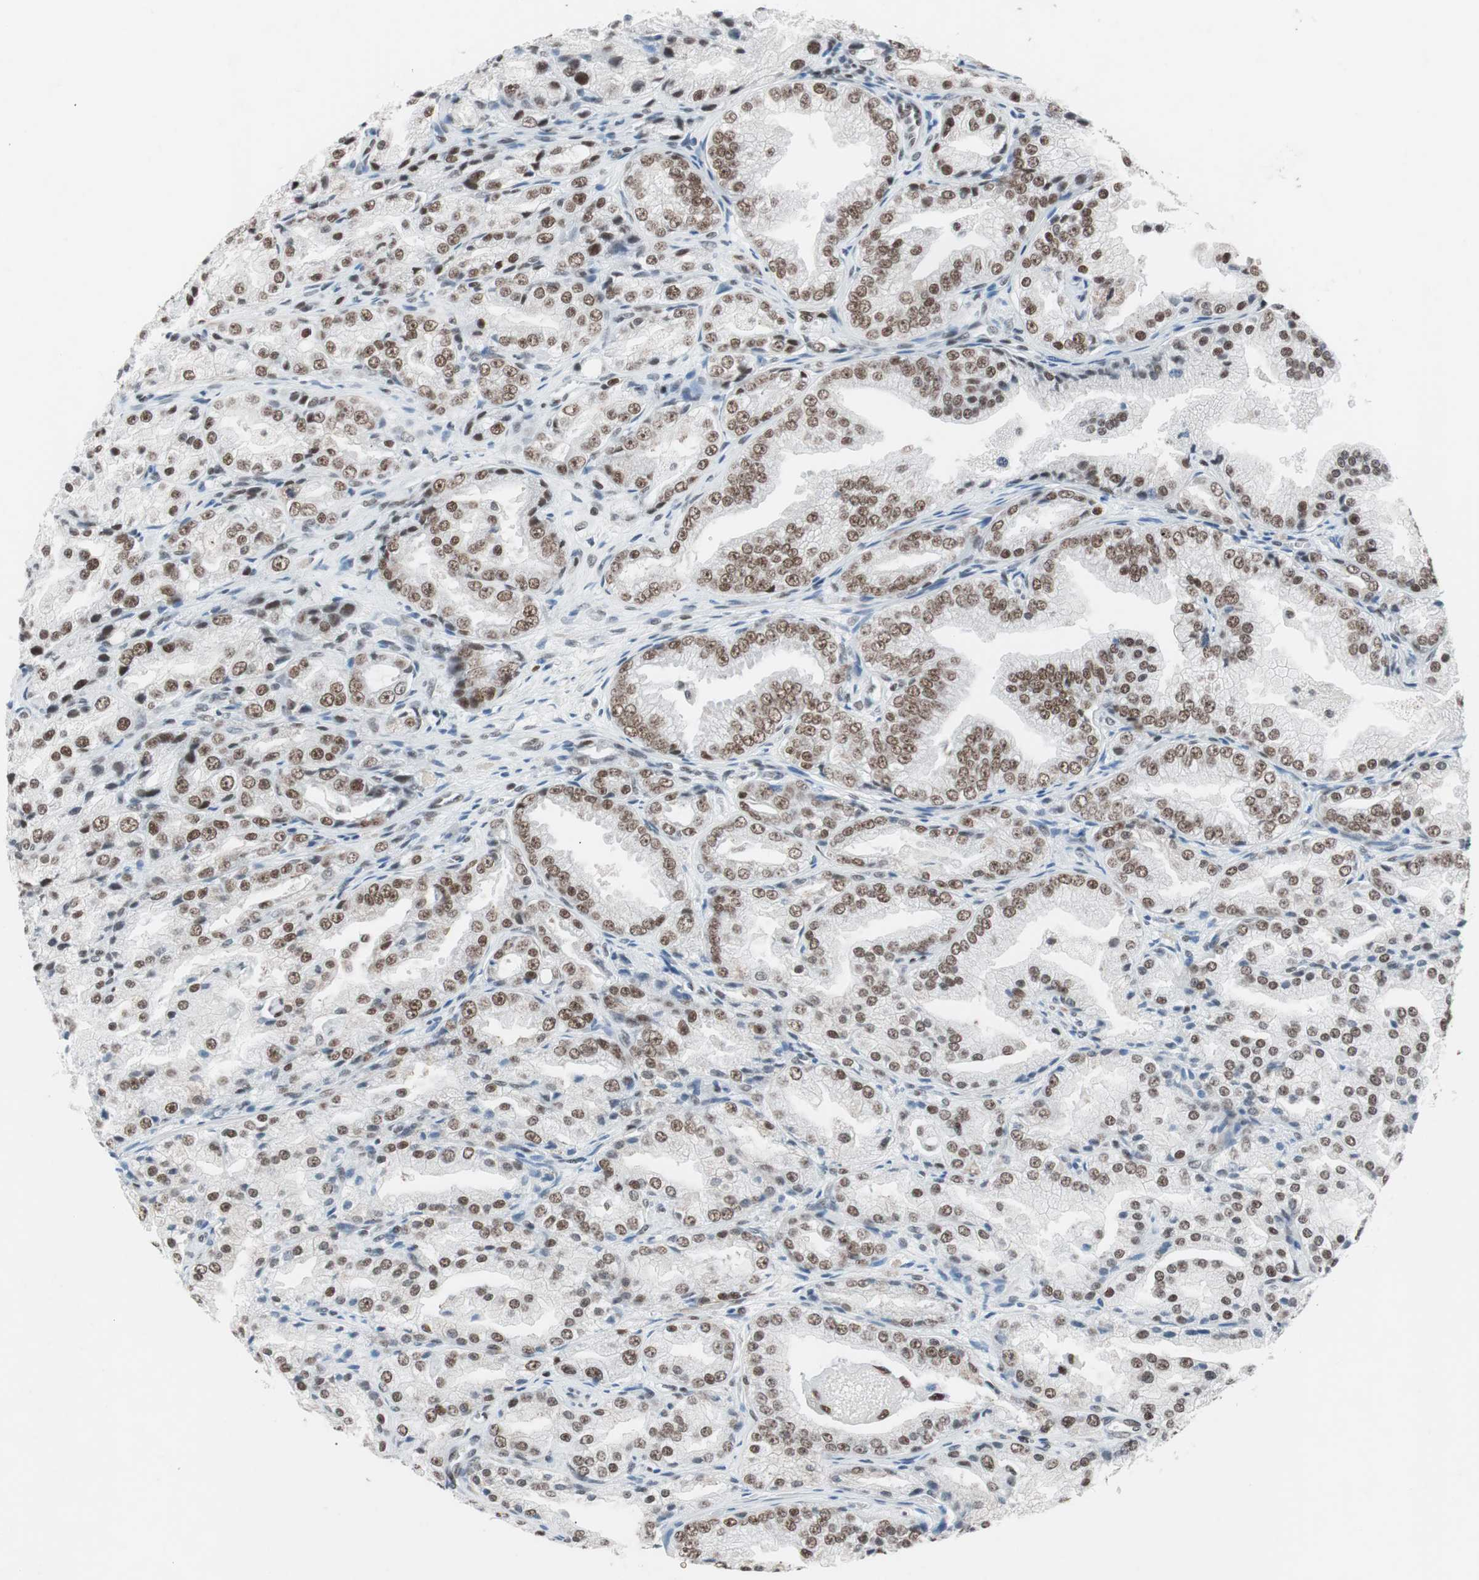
{"staining": {"intensity": "moderate", "quantity": ">75%", "location": "nuclear"}, "tissue": "prostate cancer", "cell_type": "Tumor cells", "image_type": "cancer", "snomed": [{"axis": "morphology", "description": "Adenocarcinoma, High grade"}, {"axis": "topography", "description": "Prostate"}], "caption": "The micrograph exhibits staining of high-grade adenocarcinoma (prostate), revealing moderate nuclear protein staining (brown color) within tumor cells.", "gene": "ARID1A", "patient": {"sex": "male", "age": 61}}